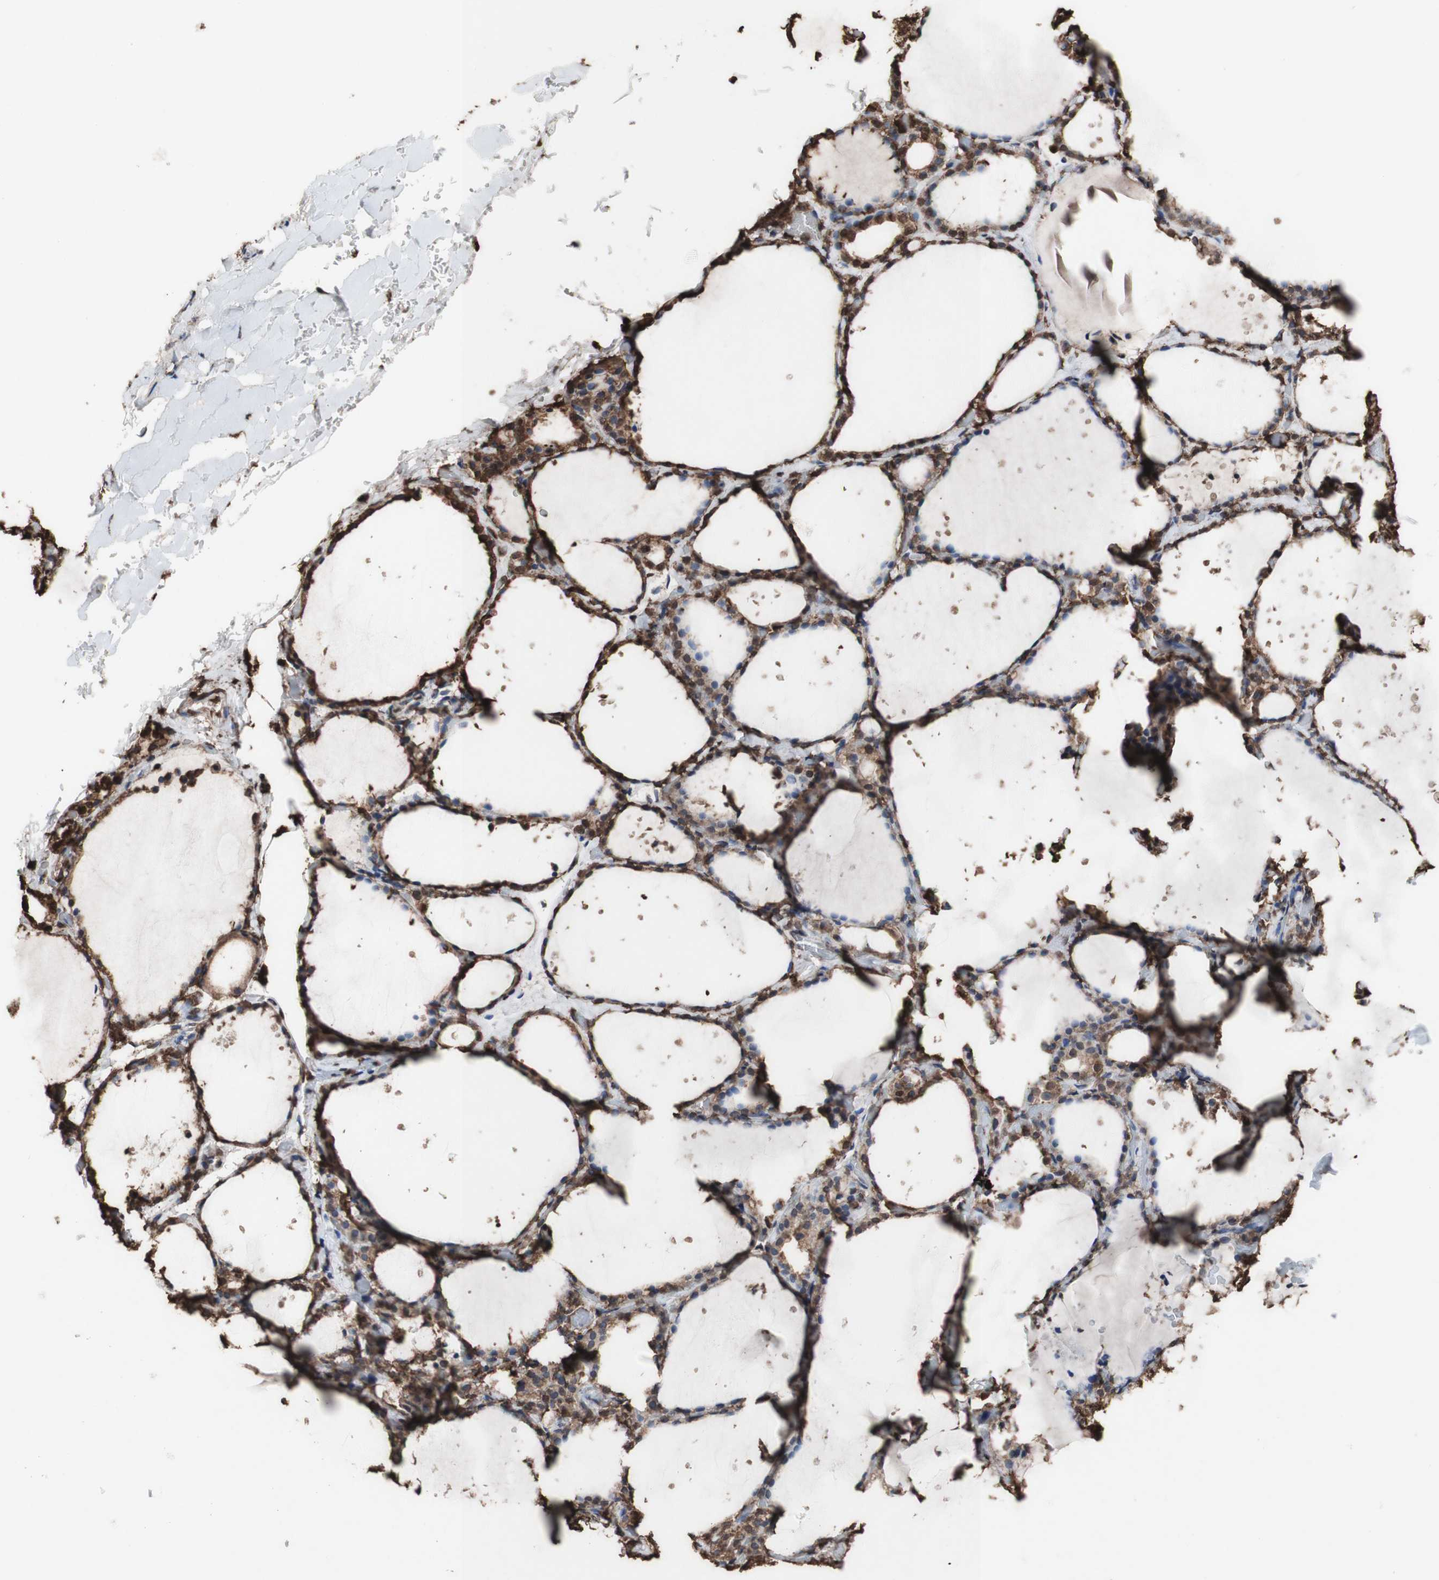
{"staining": {"intensity": "moderate", "quantity": "25%-75%", "location": "cytoplasmic/membranous,nuclear"}, "tissue": "thyroid gland", "cell_type": "Glandular cells", "image_type": "normal", "snomed": [{"axis": "morphology", "description": "Normal tissue, NOS"}, {"axis": "topography", "description": "Thyroid gland"}], "caption": "Immunohistochemical staining of benign thyroid gland displays 25%-75% levels of moderate cytoplasmic/membranous,nuclear protein staining in about 25%-75% of glandular cells. Immunohistochemistry stains the protein of interest in brown and the nuclei are stained blue.", "gene": "PIDD1", "patient": {"sex": "female", "age": 44}}